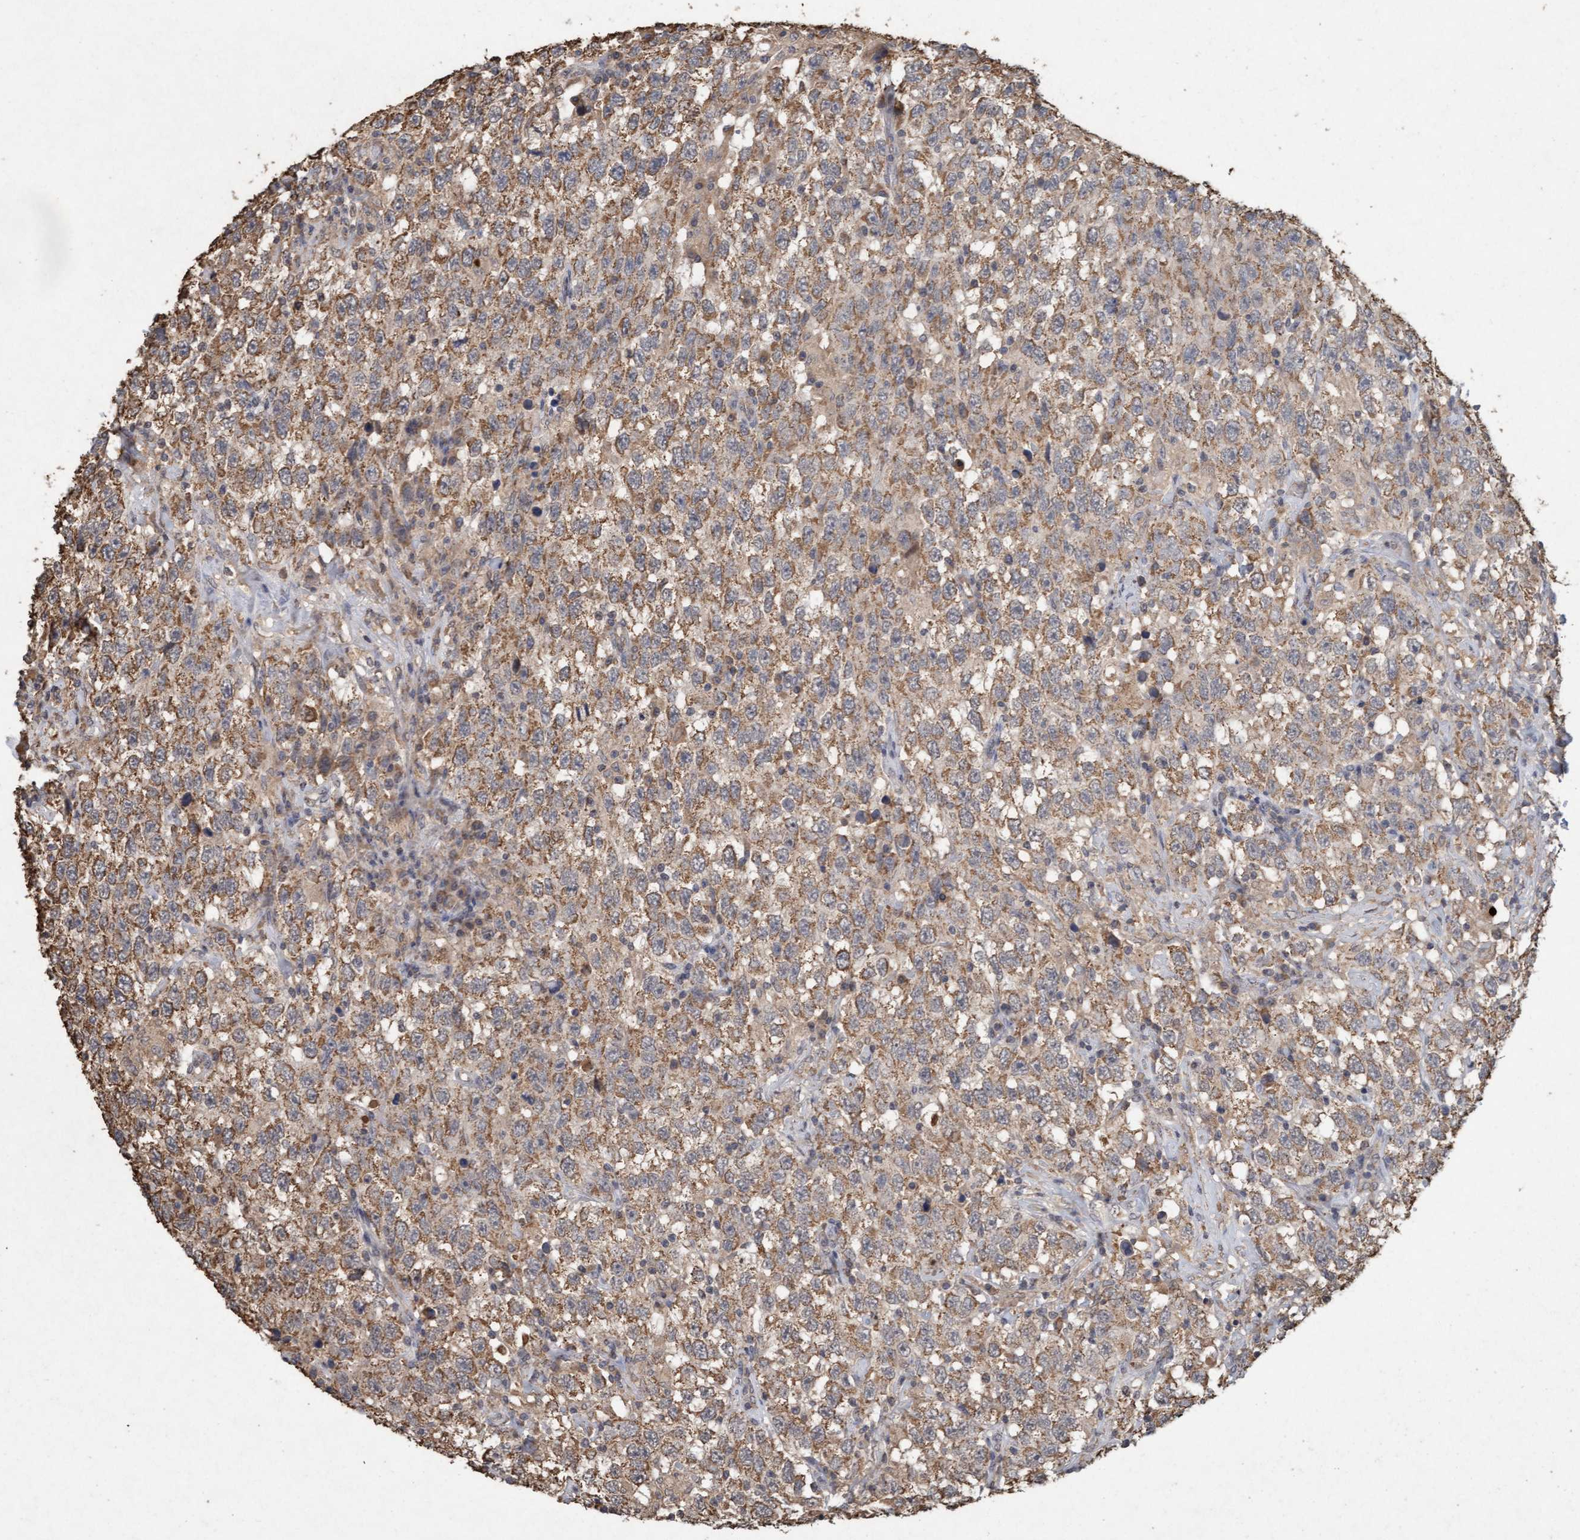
{"staining": {"intensity": "moderate", "quantity": ">75%", "location": "cytoplasmic/membranous"}, "tissue": "testis cancer", "cell_type": "Tumor cells", "image_type": "cancer", "snomed": [{"axis": "morphology", "description": "Seminoma, NOS"}, {"axis": "topography", "description": "Testis"}], "caption": "This is a micrograph of immunohistochemistry staining of testis cancer (seminoma), which shows moderate staining in the cytoplasmic/membranous of tumor cells.", "gene": "VSIG8", "patient": {"sex": "male", "age": 41}}